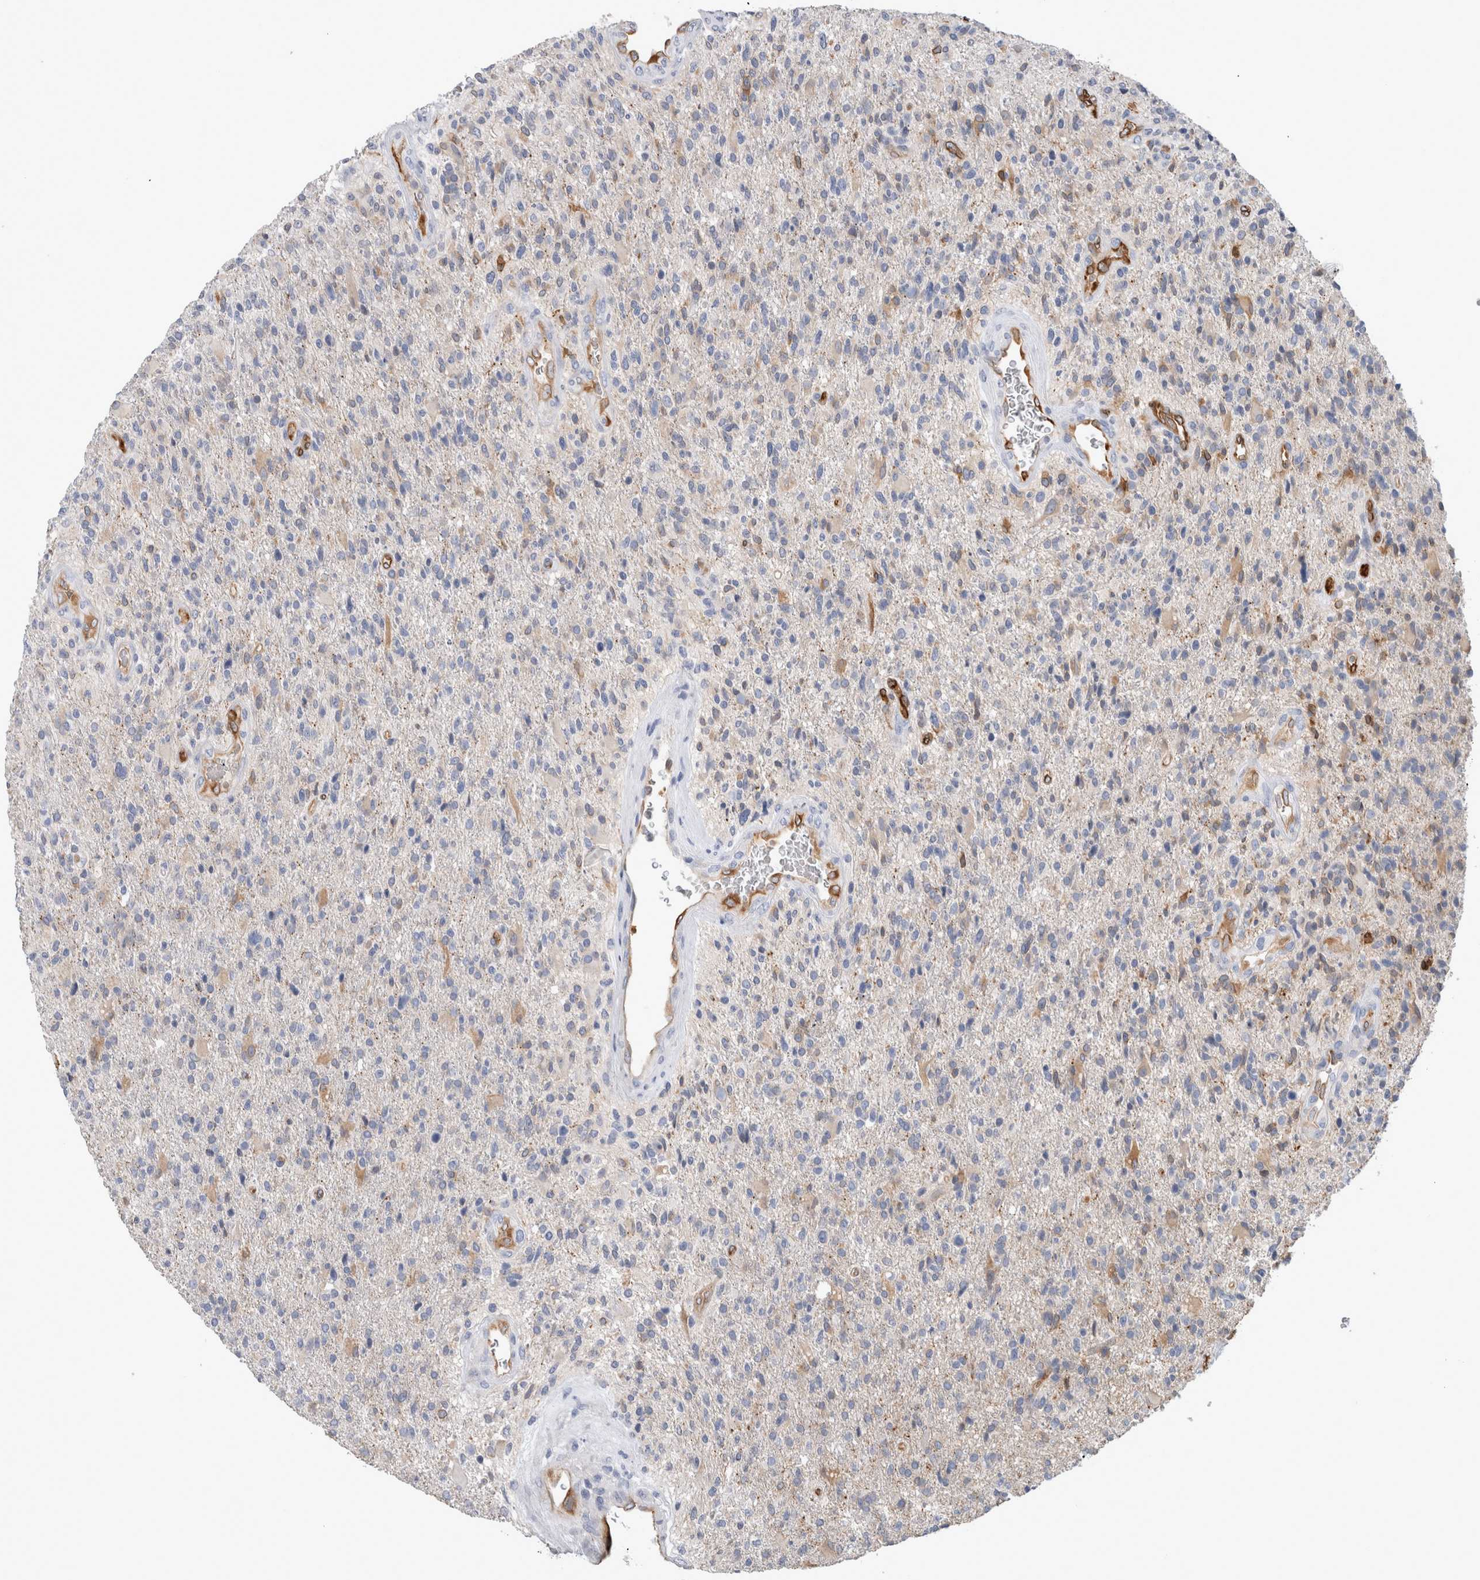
{"staining": {"intensity": "negative", "quantity": "none", "location": "none"}, "tissue": "glioma", "cell_type": "Tumor cells", "image_type": "cancer", "snomed": [{"axis": "morphology", "description": "Glioma, malignant, High grade"}, {"axis": "topography", "description": "Brain"}], "caption": "Immunohistochemistry (IHC) micrograph of neoplastic tissue: glioma stained with DAB exhibits no significant protein expression in tumor cells.", "gene": "CD55", "patient": {"sex": "male", "age": 72}}